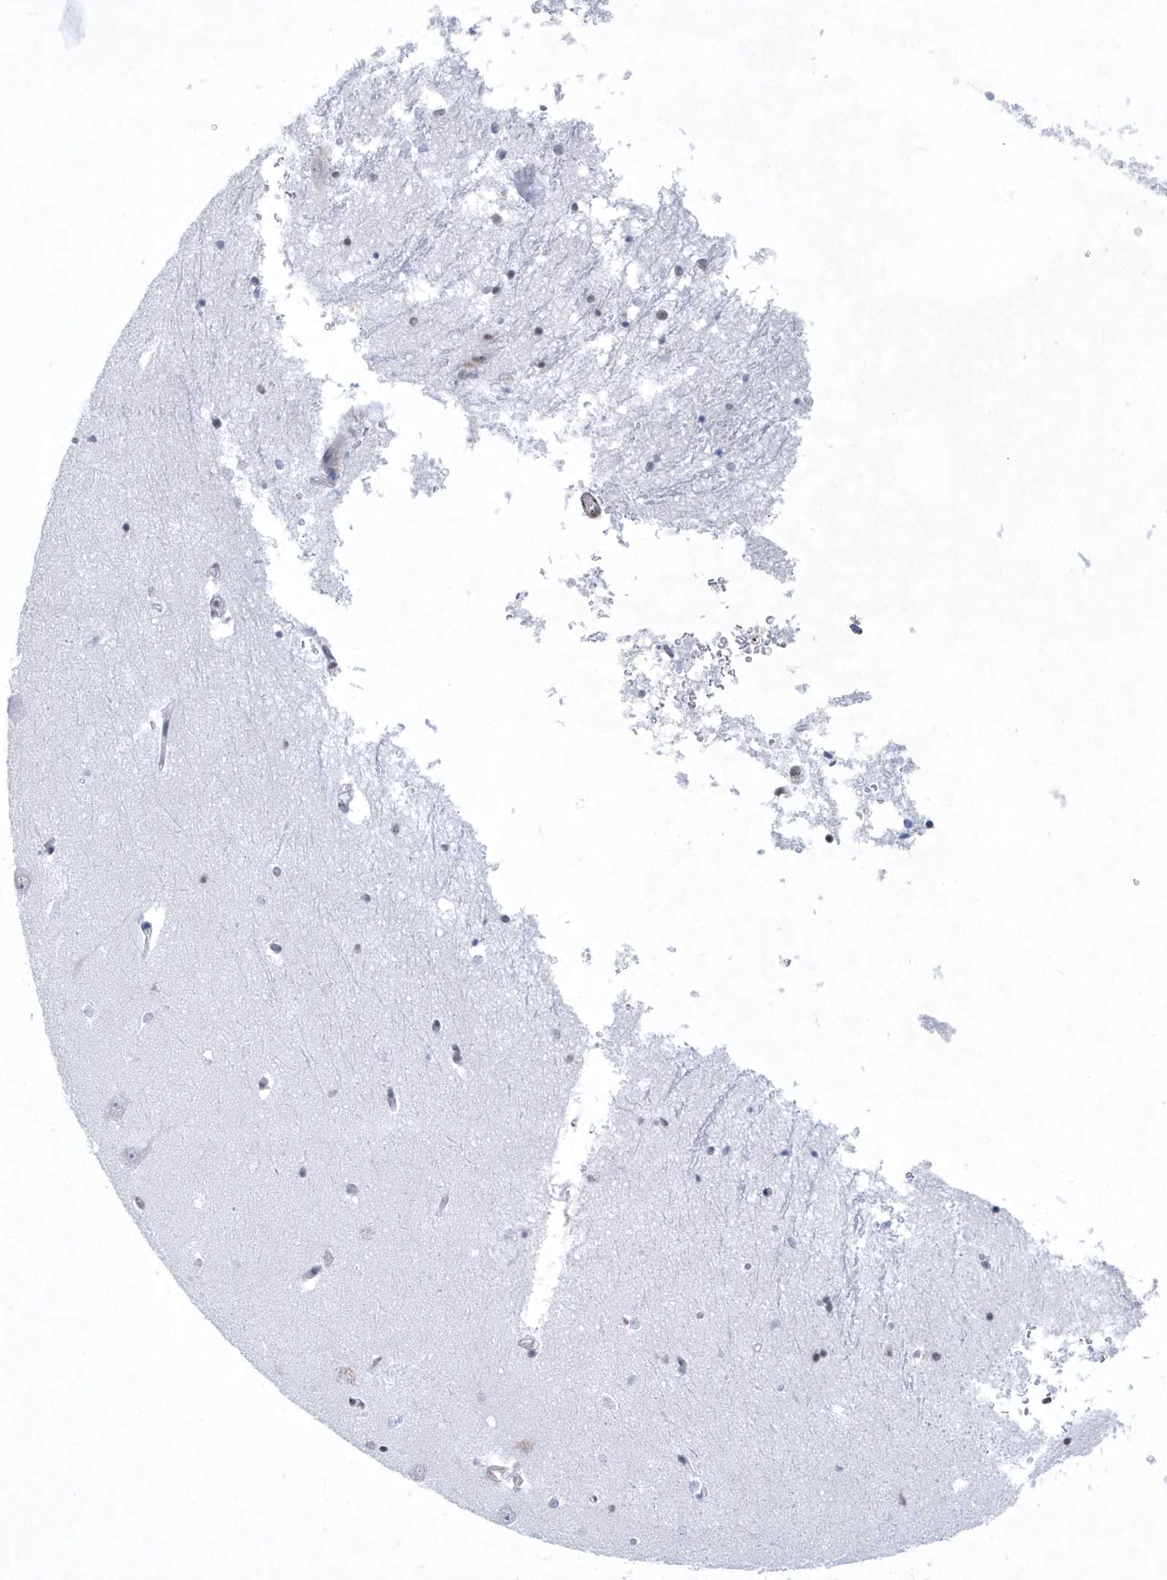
{"staining": {"intensity": "negative", "quantity": "none", "location": "none"}, "tissue": "hippocampus", "cell_type": "Glial cells", "image_type": "normal", "snomed": [{"axis": "morphology", "description": "Normal tissue, NOS"}, {"axis": "topography", "description": "Hippocampus"}], "caption": "Human hippocampus stained for a protein using IHC shows no positivity in glial cells.", "gene": "DCLRE1A", "patient": {"sex": "male", "age": 70}}